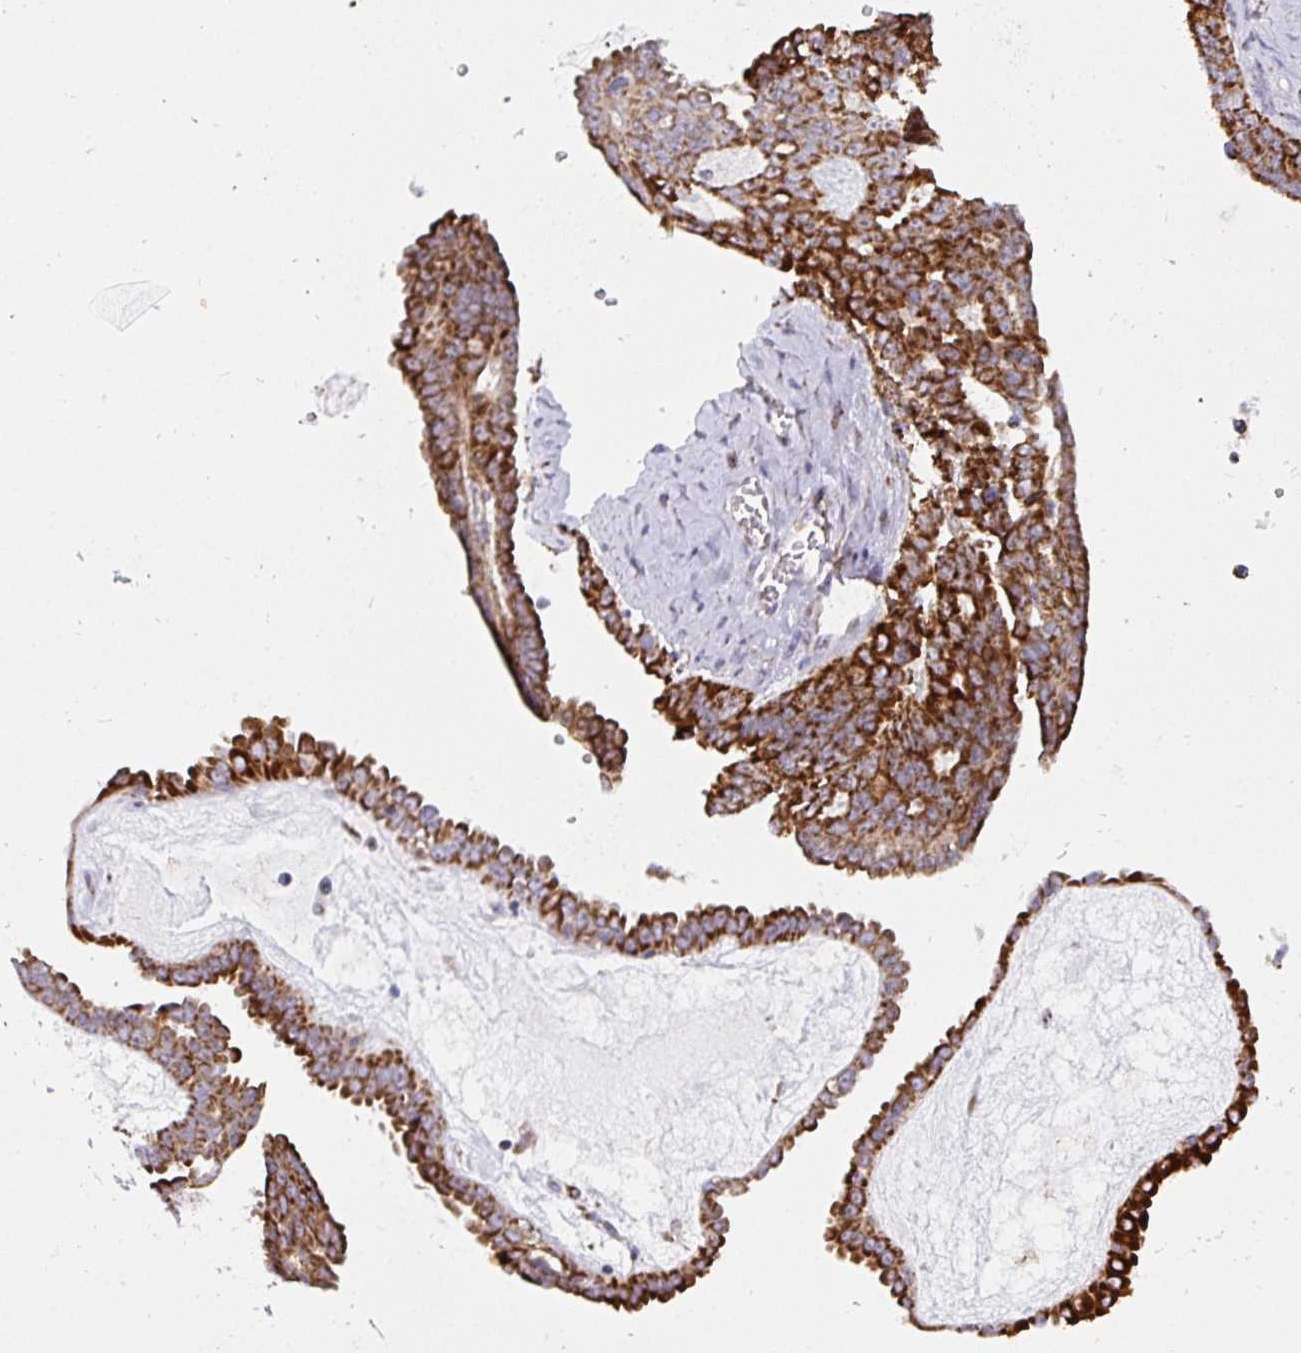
{"staining": {"intensity": "strong", "quantity": ">75%", "location": "cytoplasmic/membranous"}, "tissue": "ovarian cancer", "cell_type": "Tumor cells", "image_type": "cancer", "snomed": [{"axis": "morphology", "description": "Cystadenocarcinoma, serous, NOS"}, {"axis": "topography", "description": "Ovary"}], "caption": "DAB (3,3'-diaminobenzidine) immunohistochemical staining of human ovarian cancer shows strong cytoplasmic/membranous protein expression in approximately >75% of tumor cells.", "gene": "ATP5MJ", "patient": {"sex": "female", "age": 71}}